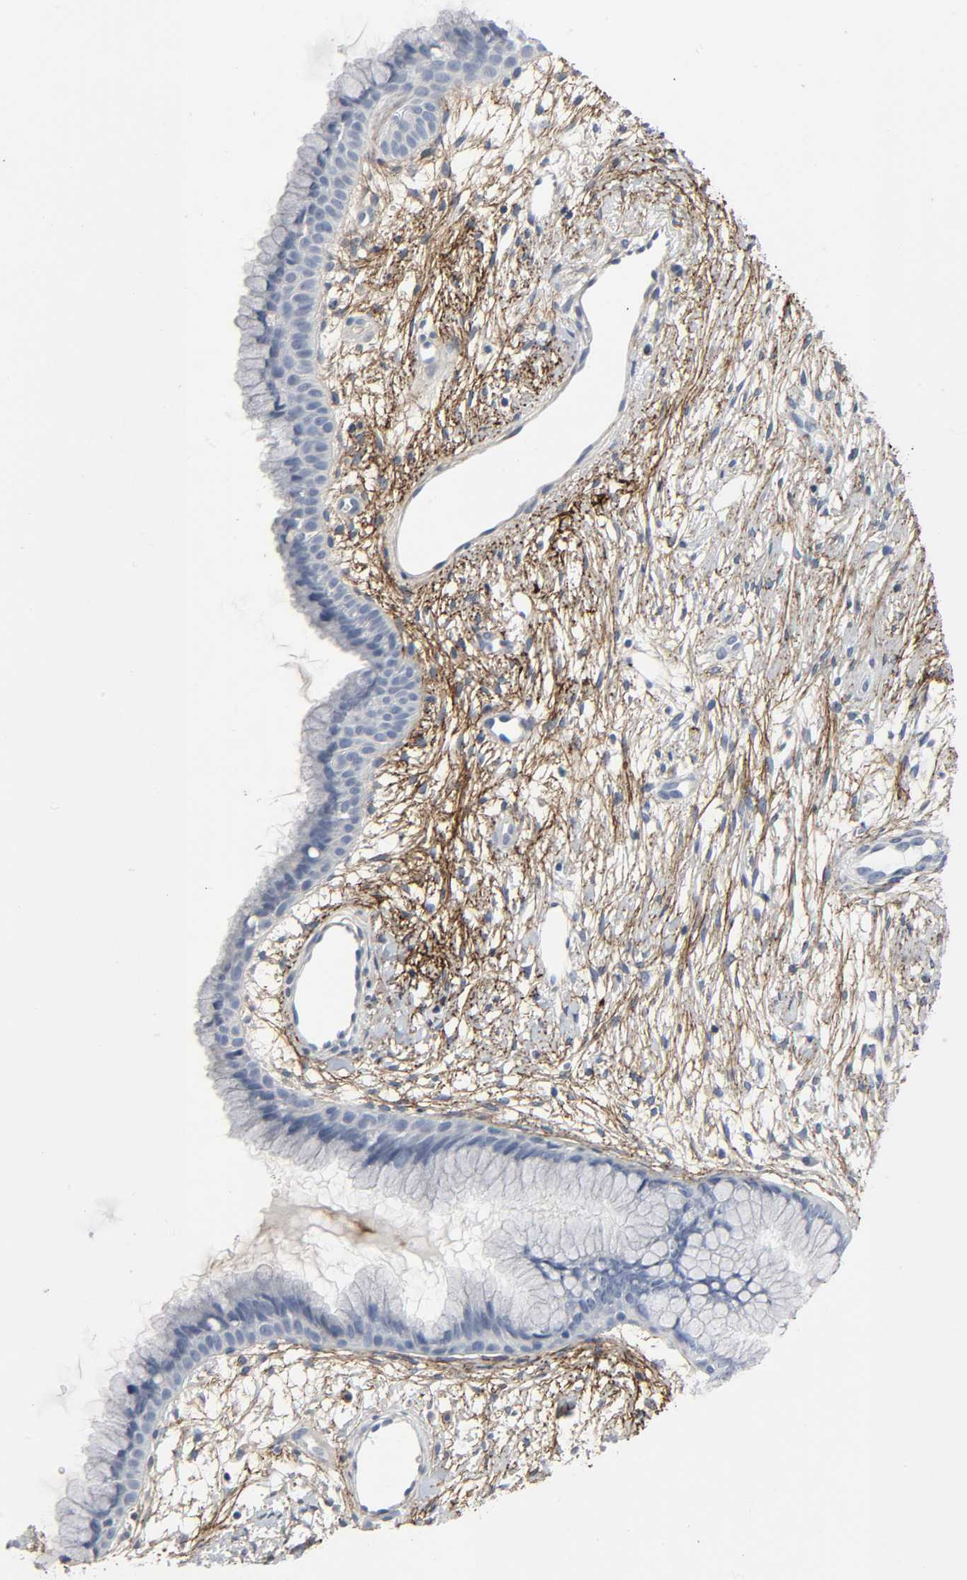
{"staining": {"intensity": "negative", "quantity": "none", "location": "none"}, "tissue": "cervix", "cell_type": "Glandular cells", "image_type": "normal", "snomed": [{"axis": "morphology", "description": "Normal tissue, NOS"}, {"axis": "topography", "description": "Cervix"}], "caption": "Glandular cells are negative for brown protein staining in unremarkable cervix. (DAB IHC with hematoxylin counter stain).", "gene": "FBLN5", "patient": {"sex": "female", "age": 39}}